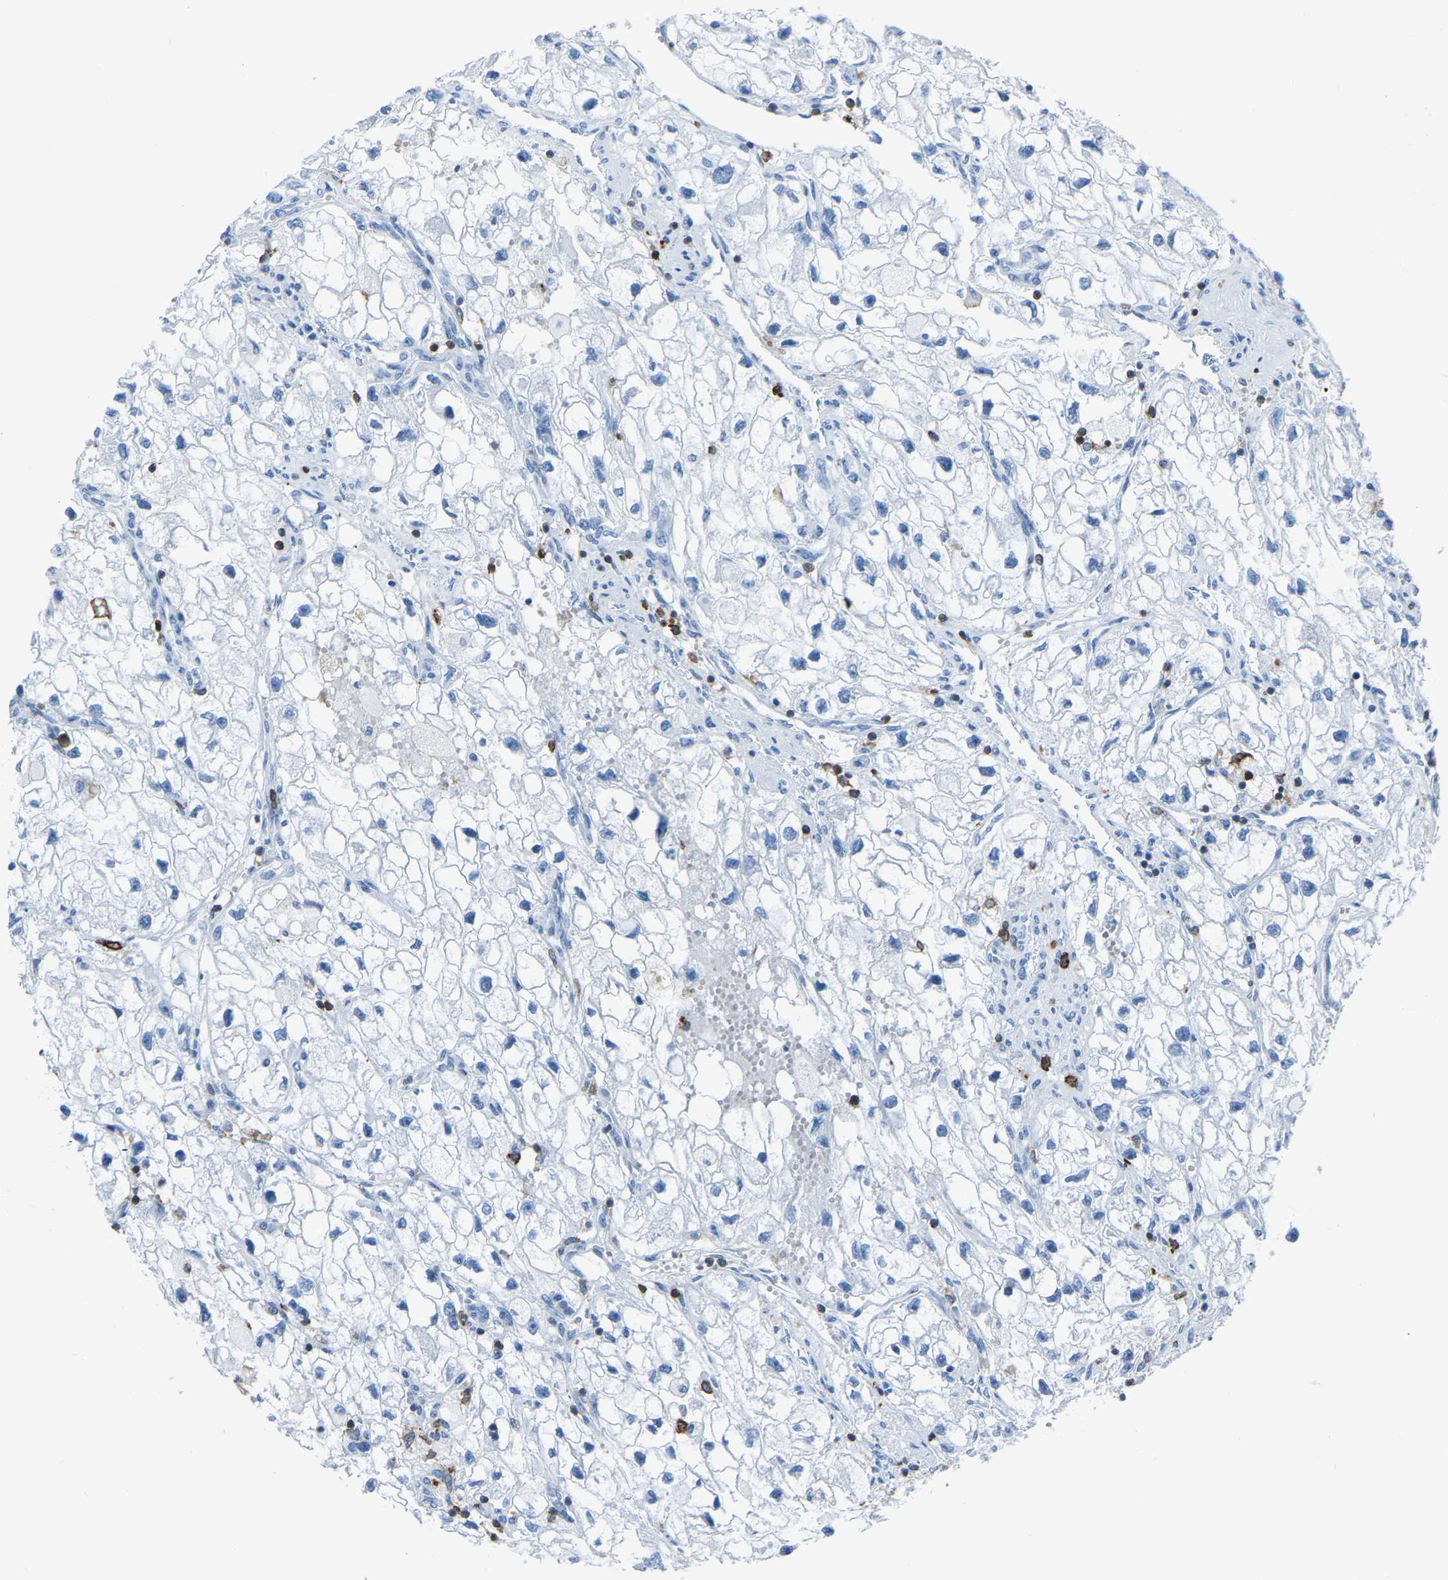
{"staining": {"intensity": "negative", "quantity": "none", "location": "none"}, "tissue": "renal cancer", "cell_type": "Tumor cells", "image_type": "cancer", "snomed": [{"axis": "morphology", "description": "Adenocarcinoma, NOS"}, {"axis": "topography", "description": "Kidney"}], "caption": "Immunohistochemistry (IHC) photomicrograph of human renal cancer (adenocarcinoma) stained for a protein (brown), which shows no expression in tumor cells.", "gene": "LSP1", "patient": {"sex": "female", "age": 70}}